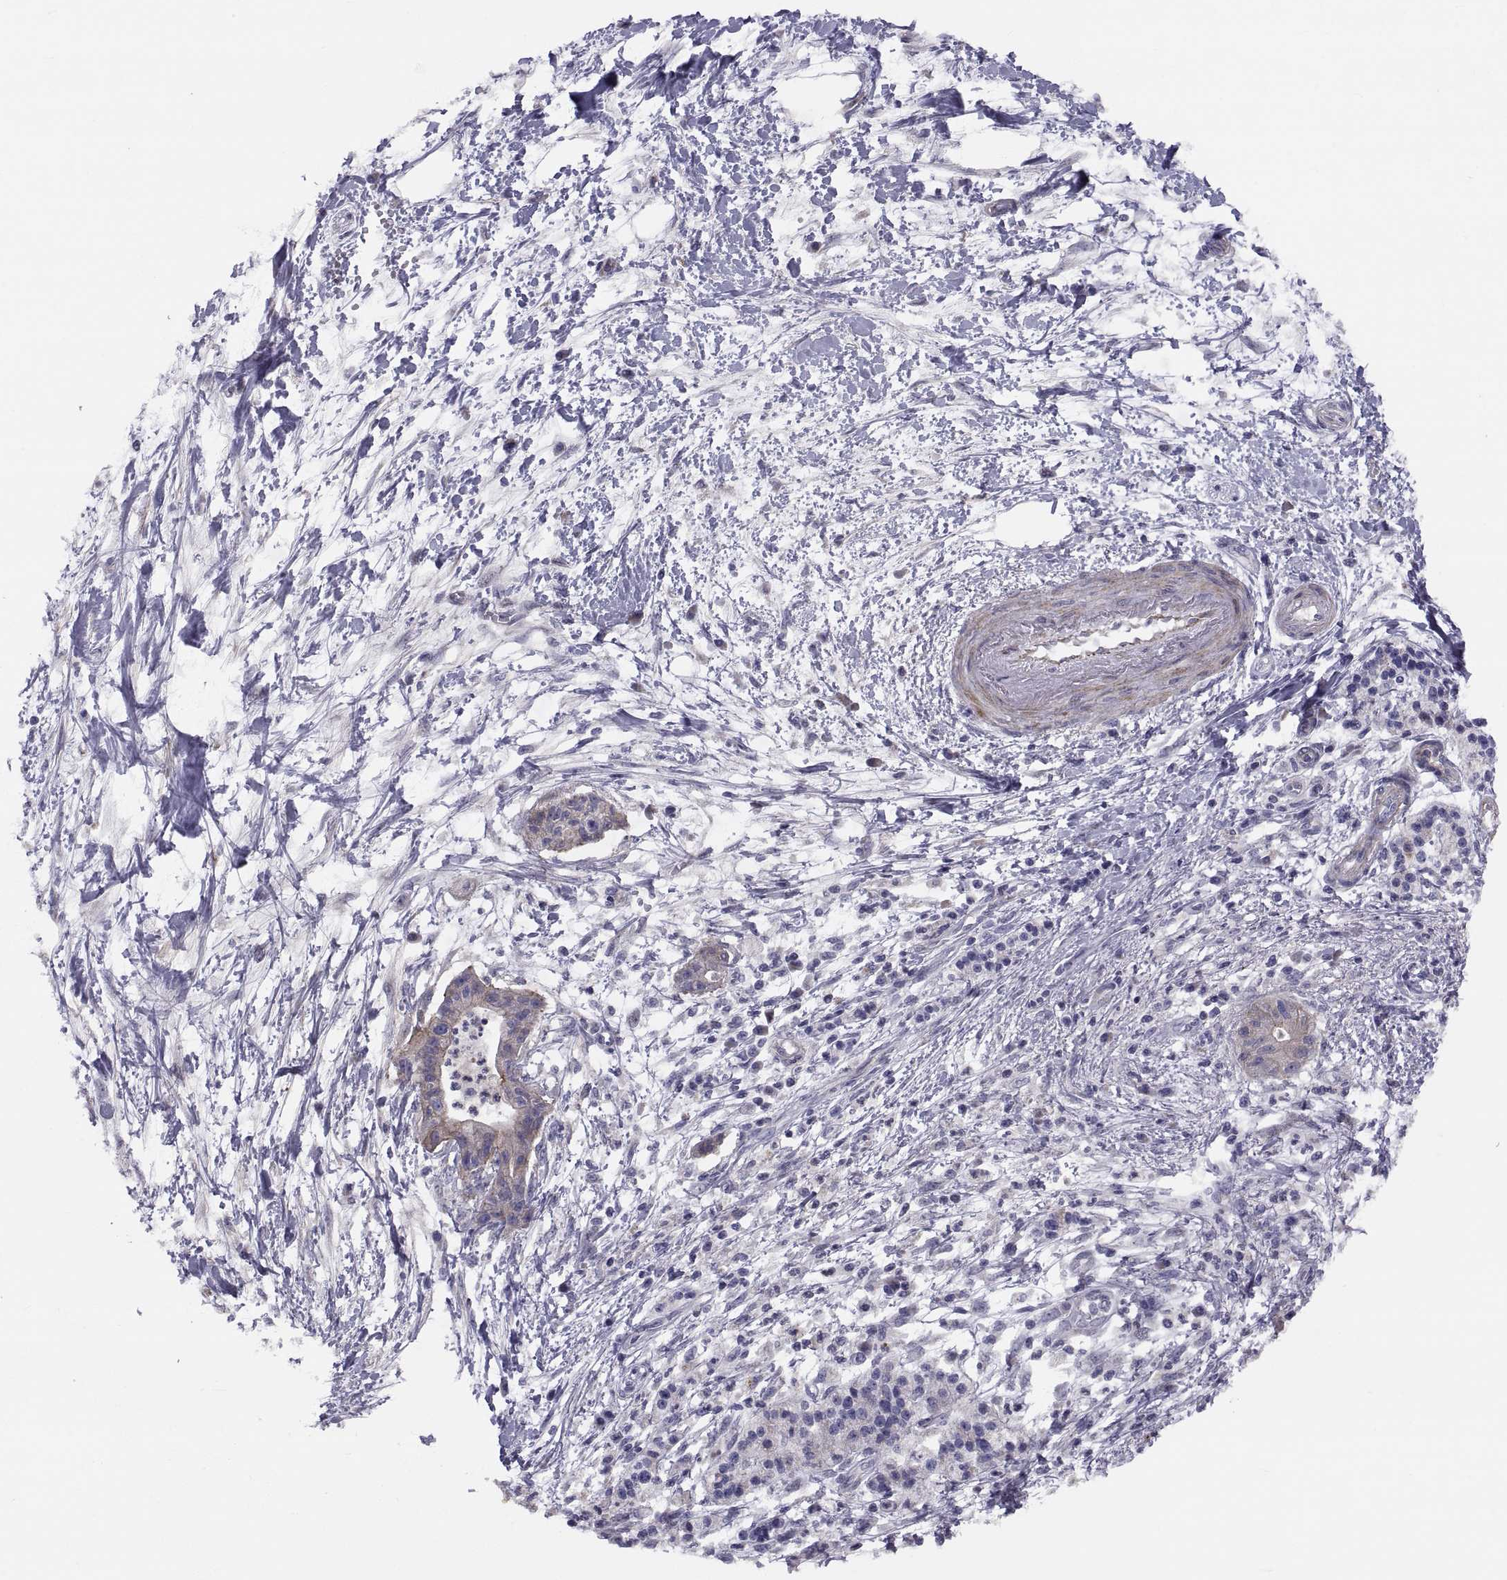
{"staining": {"intensity": "moderate", "quantity": "25%-75%", "location": "cytoplasmic/membranous"}, "tissue": "pancreatic cancer", "cell_type": "Tumor cells", "image_type": "cancer", "snomed": [{"axis": "morphology", "description": "Normal tissue, NOS"}, {"axis": "morphology", "description": "Adenocarcinoma, NOS"}, {"axis": "topography", "description": "Lymph node"}, {"axis": "topography", "description": "Pancreas"}], "caption": "This image reveals immunohistochemistry staining of adenocarcinoma (pancreatic), with medium moderate cytoplasmic/membranous positivity in approximately 25%-75% of tumor cells.", "gene": "ANO1", "patient": {"sex": "female", "age": 58}}